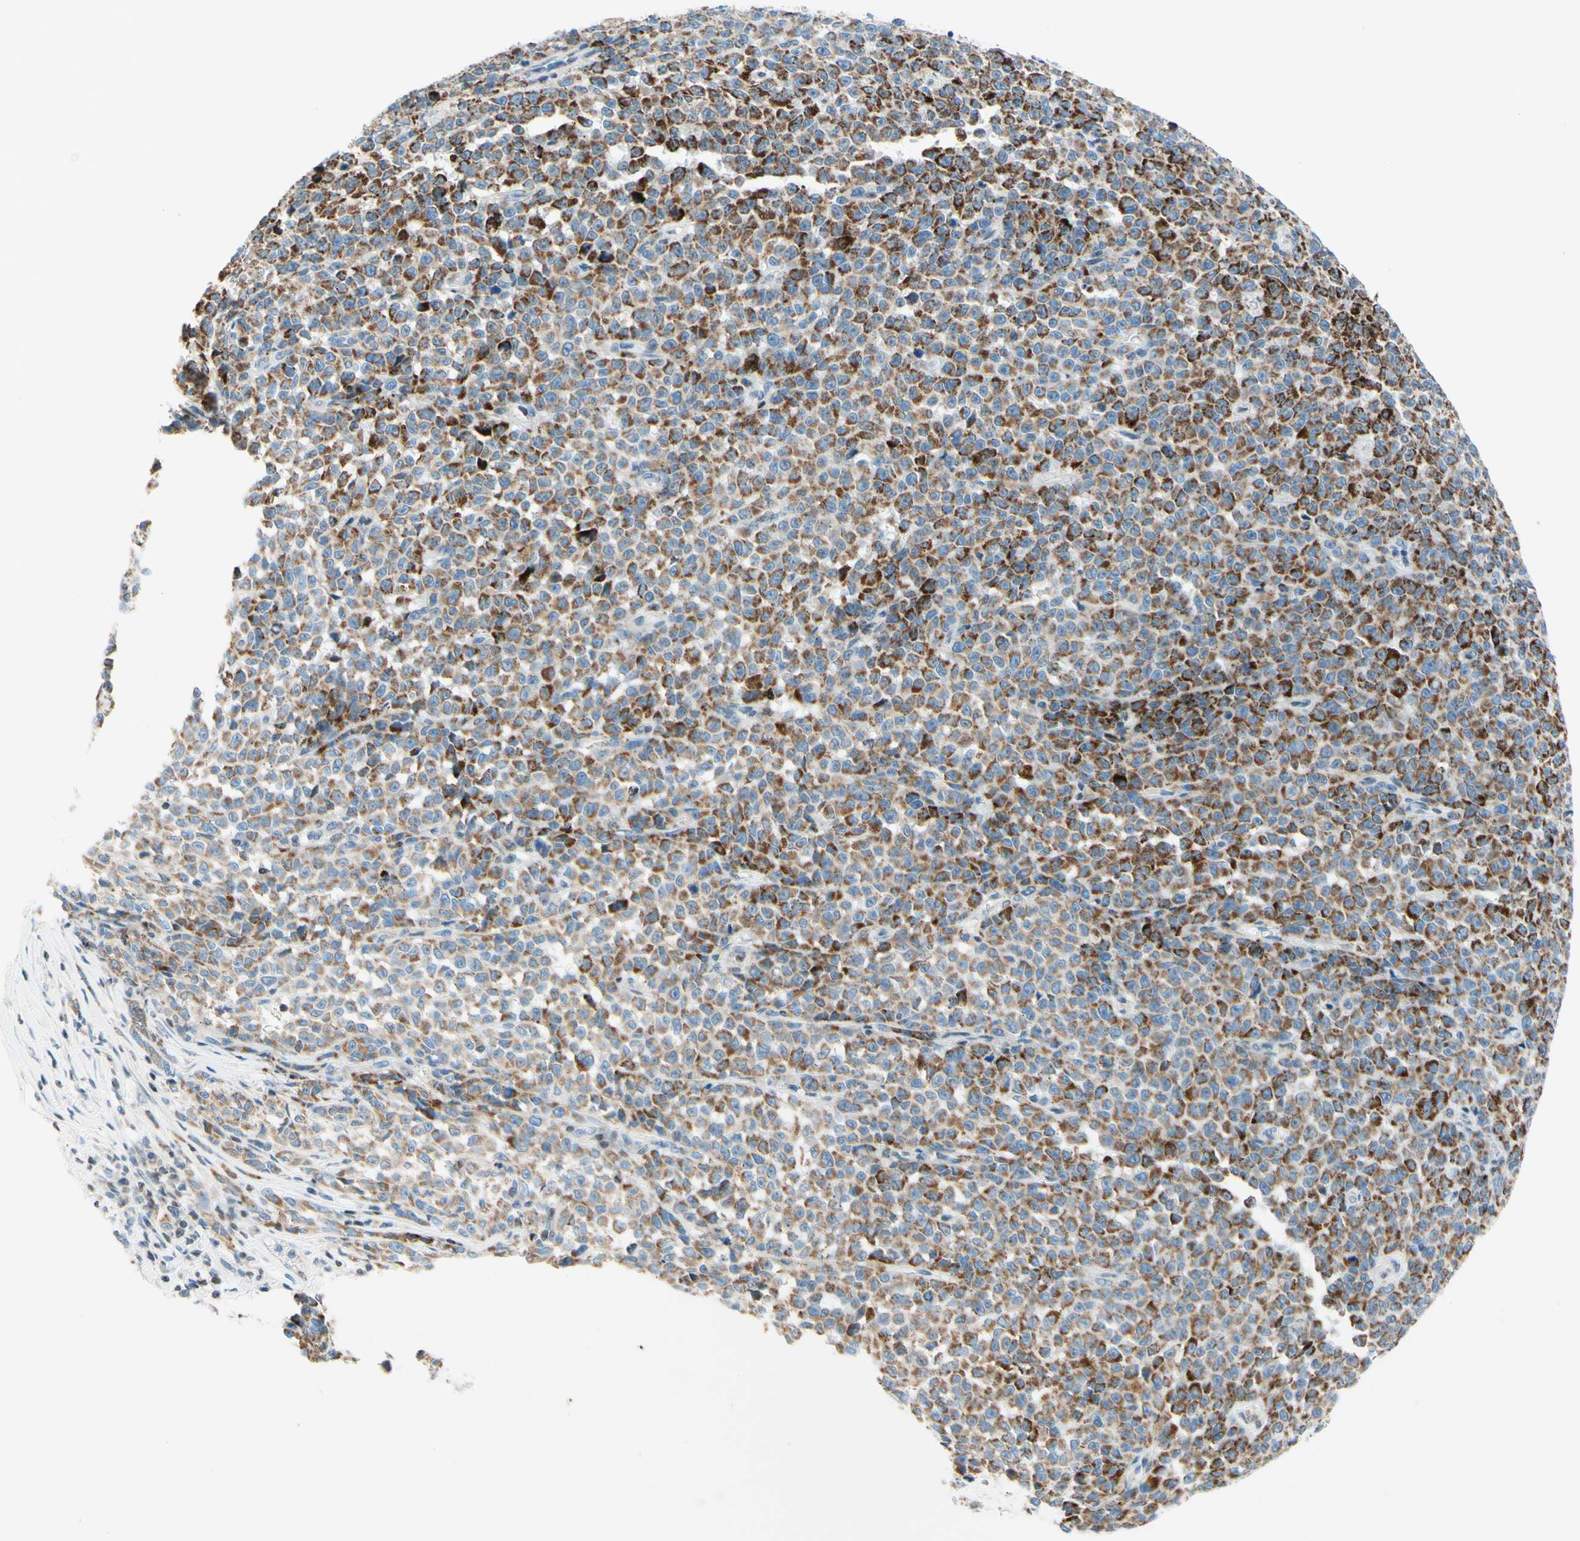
{"staining": {"intensity": "moderate", "quantity": ">75%", "location": "cytoplasmic/membranous"}, "tissue": "melanoma", "cell_type": "Tumor cells", "image_type": "cancer", "snomed": [{"axis": "morphology", "description": "Malignant melanoma, NOS"}, {"axis": "topography", "description": "Skin"}], "caption": "IHC of human melanoma displays medium levels of moderate cytoplasmic/membranous positivity in approximately >75% of tumor cells.", "gene": "CBX7", "patient": {"sex": "female", "age": 82}}